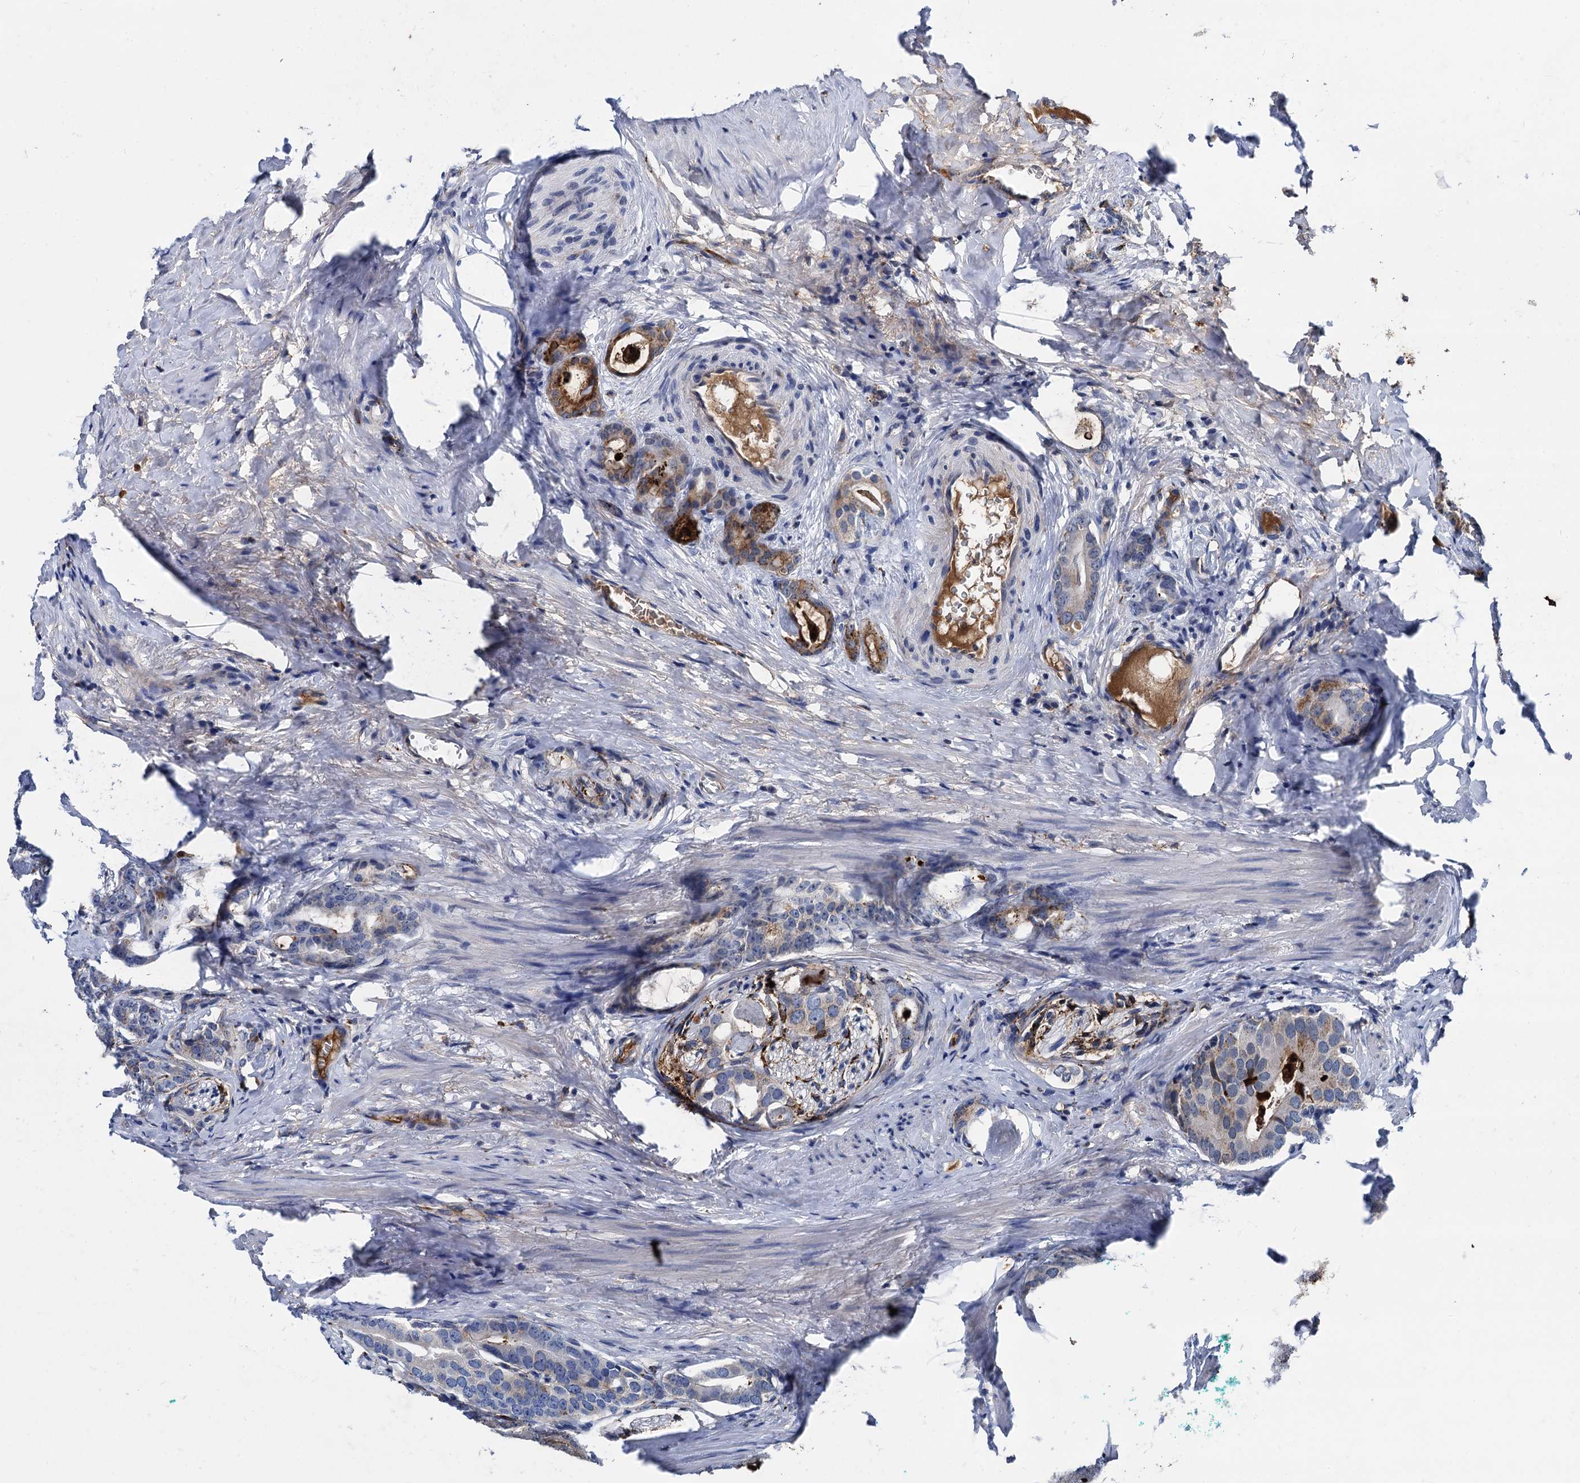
{"staining": {"intensity": "moderate", "quantity": "<25%", "location": "cytoplasmic/membranous"}, "tissue": "prostate cancer", "cell_type": "Tumor cells", "image_type": "cancer", "snomed": [{"axis": "morphology", "description": "Adenocarcinoma, Low grade"}, {"axis": "topography", "description": "Prostate"}], "caption": "Human adenocarcinoma (low-grade) (prostate) stained for a protein (brown) displays moderate cytoplasmic/membranous positive expression in about <25% of tumor cells.", "gene": "APOD", "patient": {"sex": "male", "age": 71}}